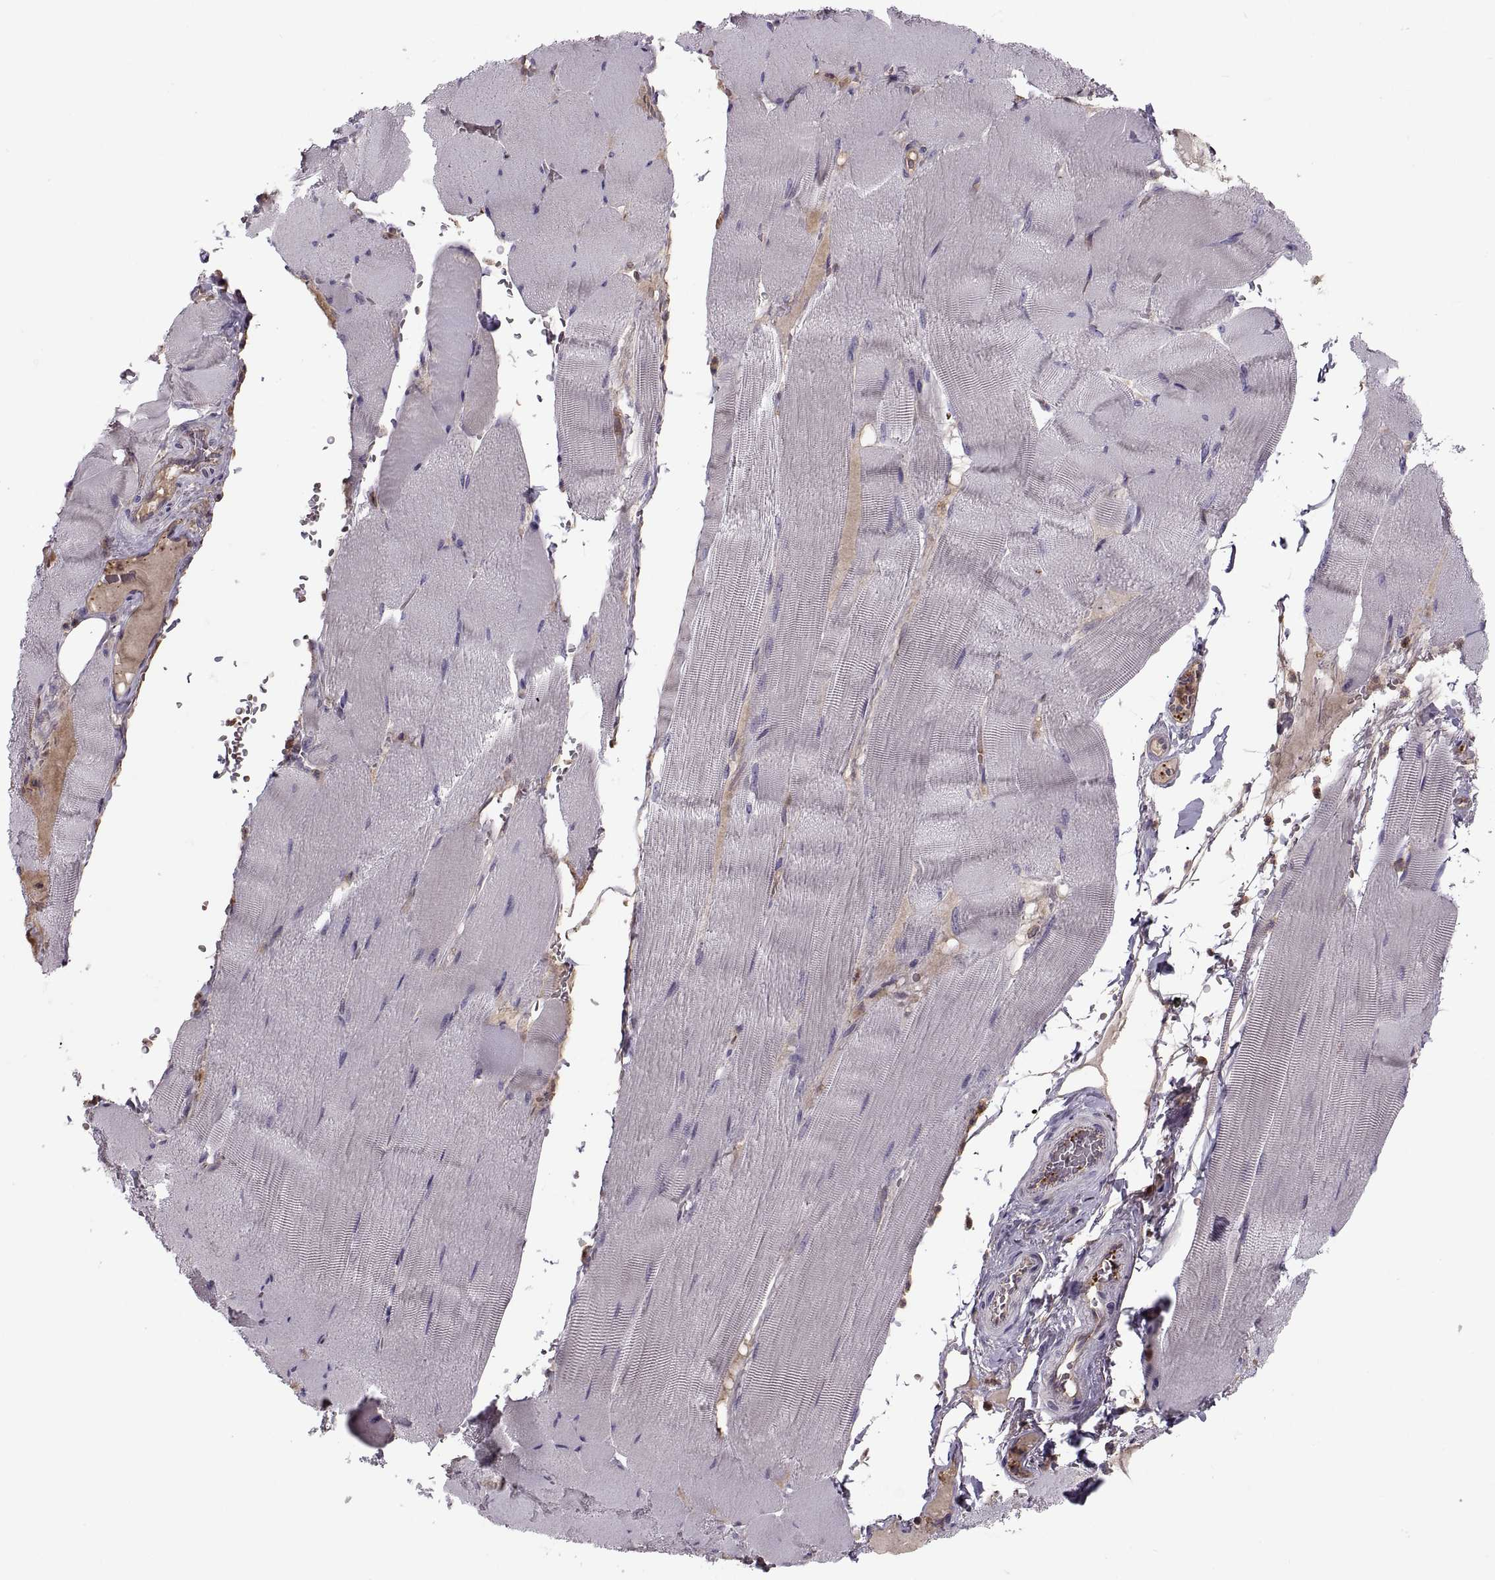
{"staining": {"intensity": "negative", "quantity": "none", "location": "none"}, "tissue": "skeletal muscle", "cell_type": "Myocytes", "image_type": "normal", "snomed": [{"axis": "morphology", "description": "Normal tissue, NOS"}, {"axis": "topography", "description": "Skeletal muscle"}], "caption": "Myocytes show no significant protein expression in benign skeletal muscle.", "gene": "SLC2A14", "patient": {"sex": "male", "age": 56}}